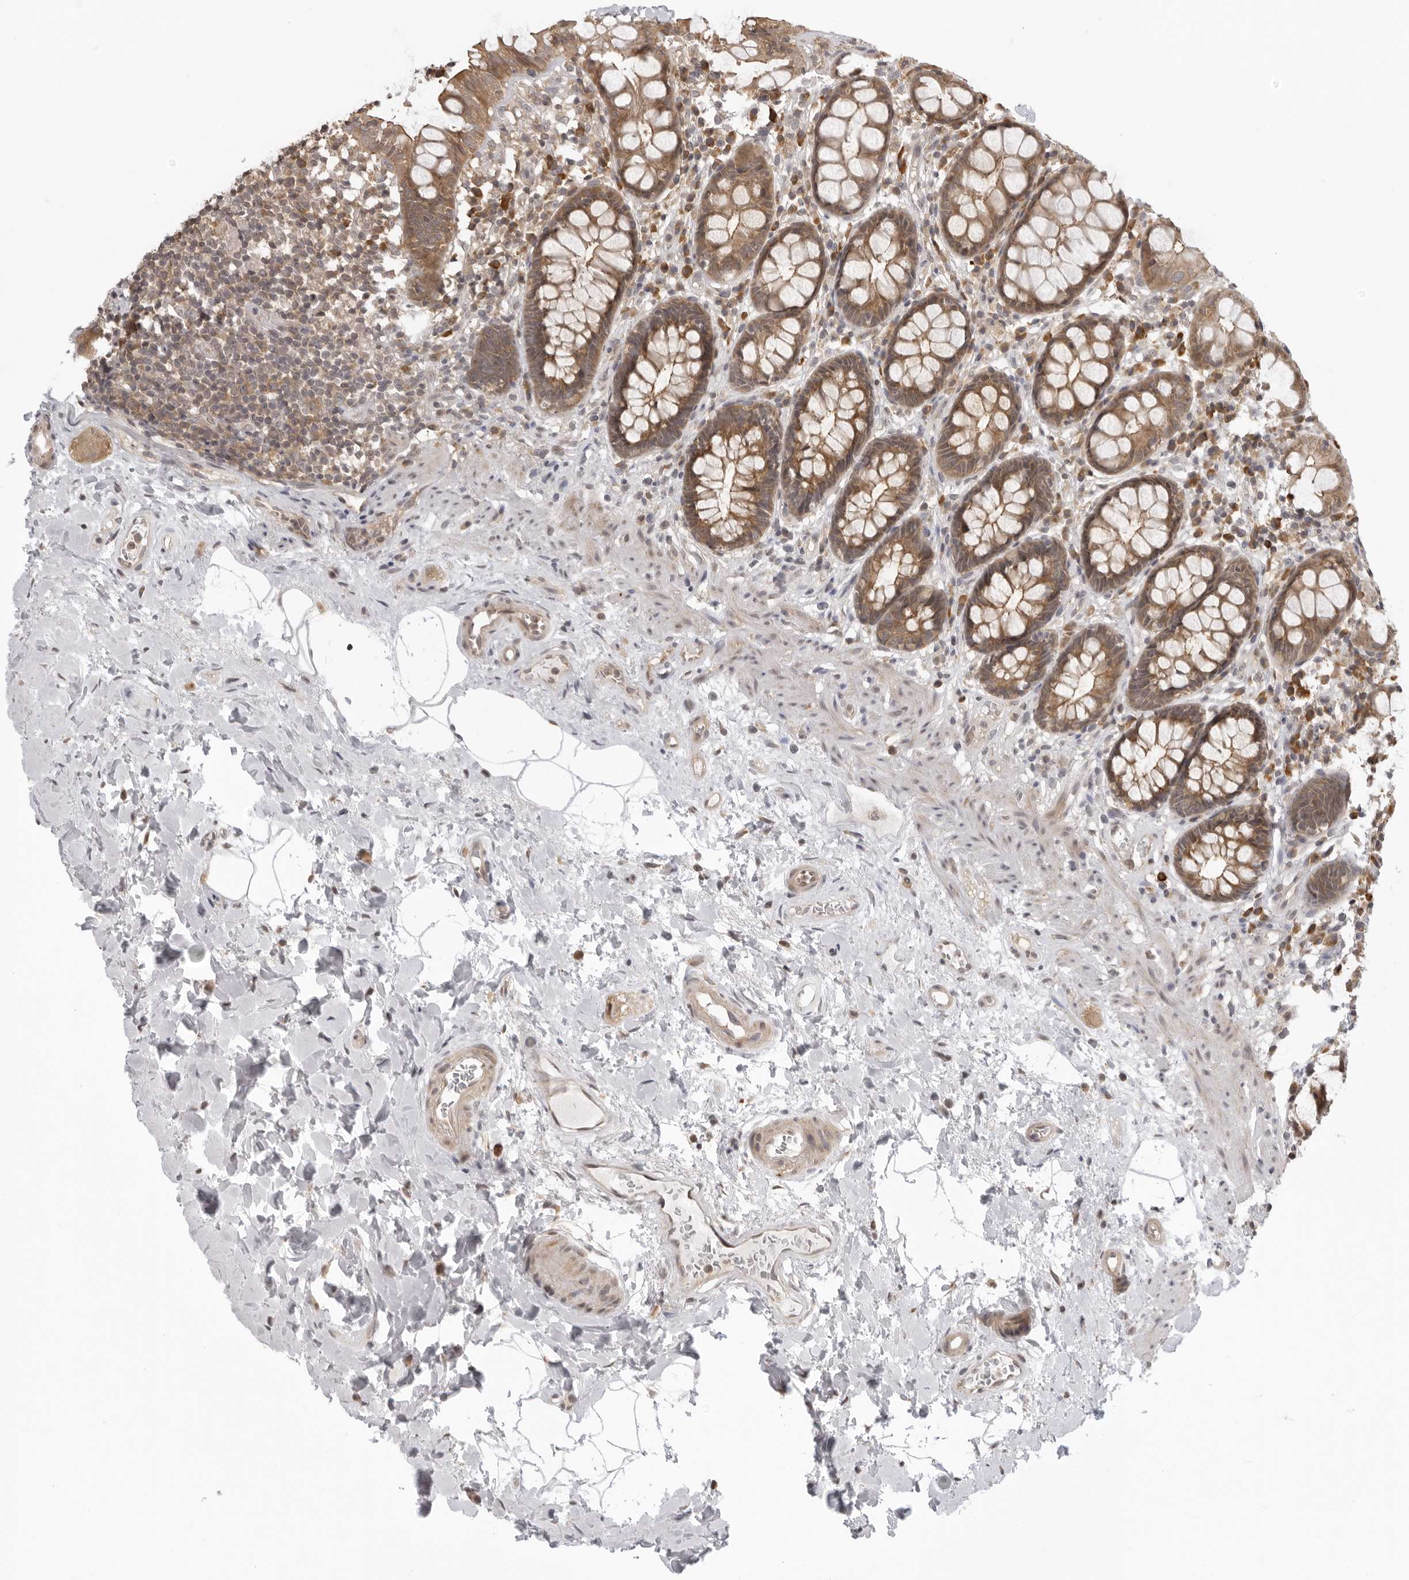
{"staining": {"intensity": "moderate", "quantity": ">75%", "location": "cytoplasmic/membranous"}, "tissue": "rectum", "cell_type": "Glandular cells", "image_type": "normal", "snomed": [{"axis": "morphology", "description": "Normal tissue, NOS"}, {"axis": "topography", "description": "Rectum"}], "caption": "High-power microscopy captured an immunohistochemistry histopathology image of unremarkable rectum, revealing moderate cytoplasmic/membranous positivity in approximately >75% of glandular cells. The protein is stained brown, and the nuclei are stained in blue (DAB IHC with brightfield microscopy, high magnification).", "gene": "PRRC2A", "patient": {"sex": "male", "age": 64}}